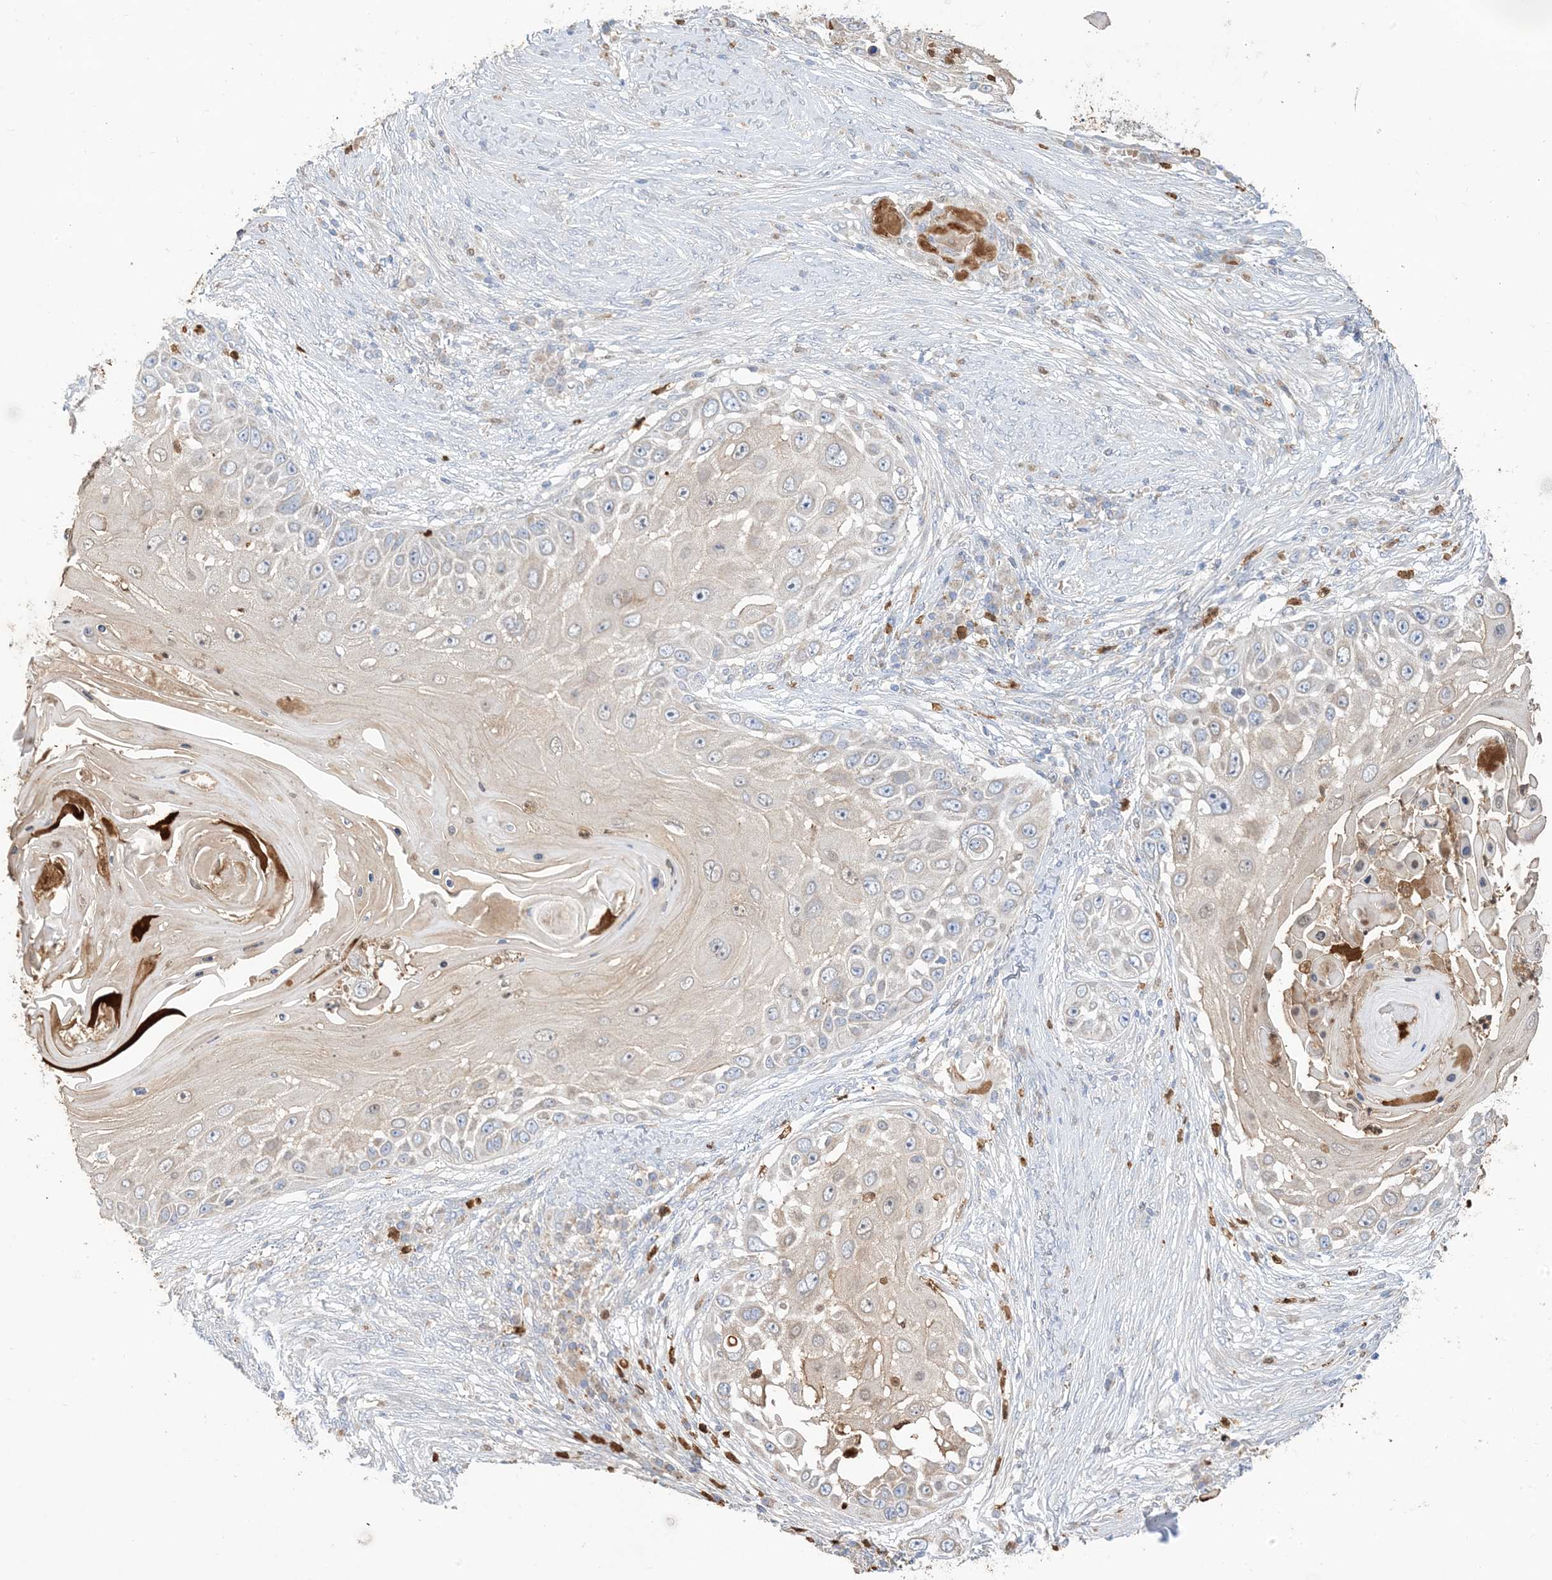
{"staining": {"intensity": "moderate", "quantity": "<25%", "location": "cytoplasmic/membranous,nuclear"}, "tissue": "skin cancer", "cell_type": "Tumor cells", "image_type": "cancer", "snomed": [{"axis": "morphology", "description": "Squamous cell carcinoma, NOS"}, {"axis": "topography", "description": "Skin"}], "caption": "Immunohistochemistry (IHC) staining of skin cancer, which shows low levels of moderate cytoplasmic/membranous and nuclear staining in approximately <25% of tumor cells indicating moderate cytoplasmic/membranous and nuclear protein expression. The staining was performed using DAB (3,3'-diaminobenzidine) (brown) for protein detection and nuclei were counterstained in hematoxylin (blue).", "gene": "DPP9", "patient": {"sex": "female", "age": 44}}